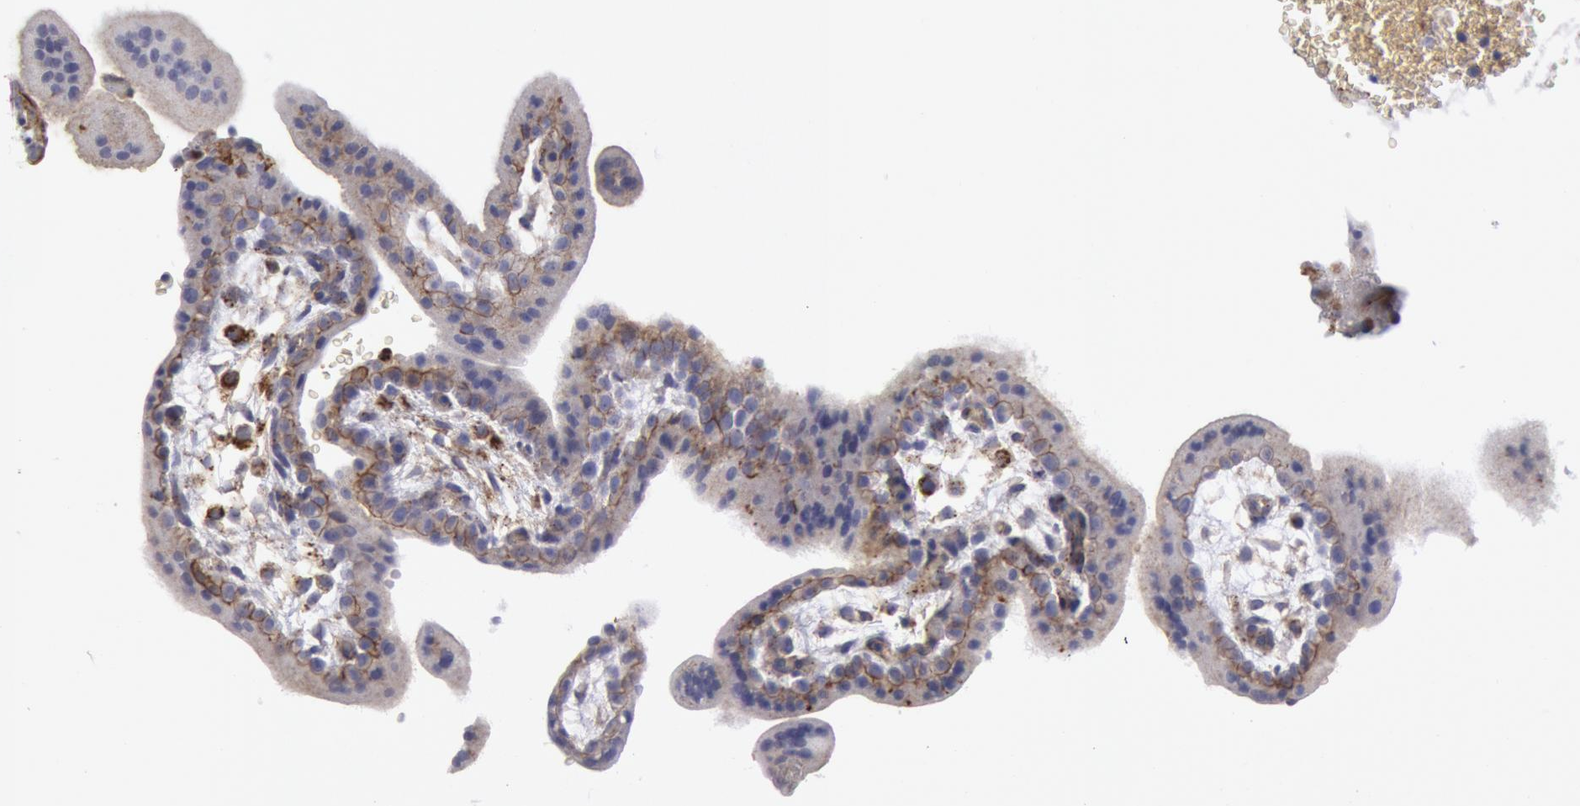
{"staining": {"intensity": "weak", "quantity": "<25%", "location": "cytoplasmic/membranous"}, "tissue": "placenta", "cell_type": "Decidual cells", "image_type": "normal", "snomed": [{"axis": "morphology", "description": "Normal tissue, NOS"}, {"axis": "topography", "description": "Placenta"}], "caption": "Immunohistochemical staining of normal placenta exhibits no significant expression in decidual cells.", "gene": "FLOT1", "patient": {"sex": "female", "age": 35}}